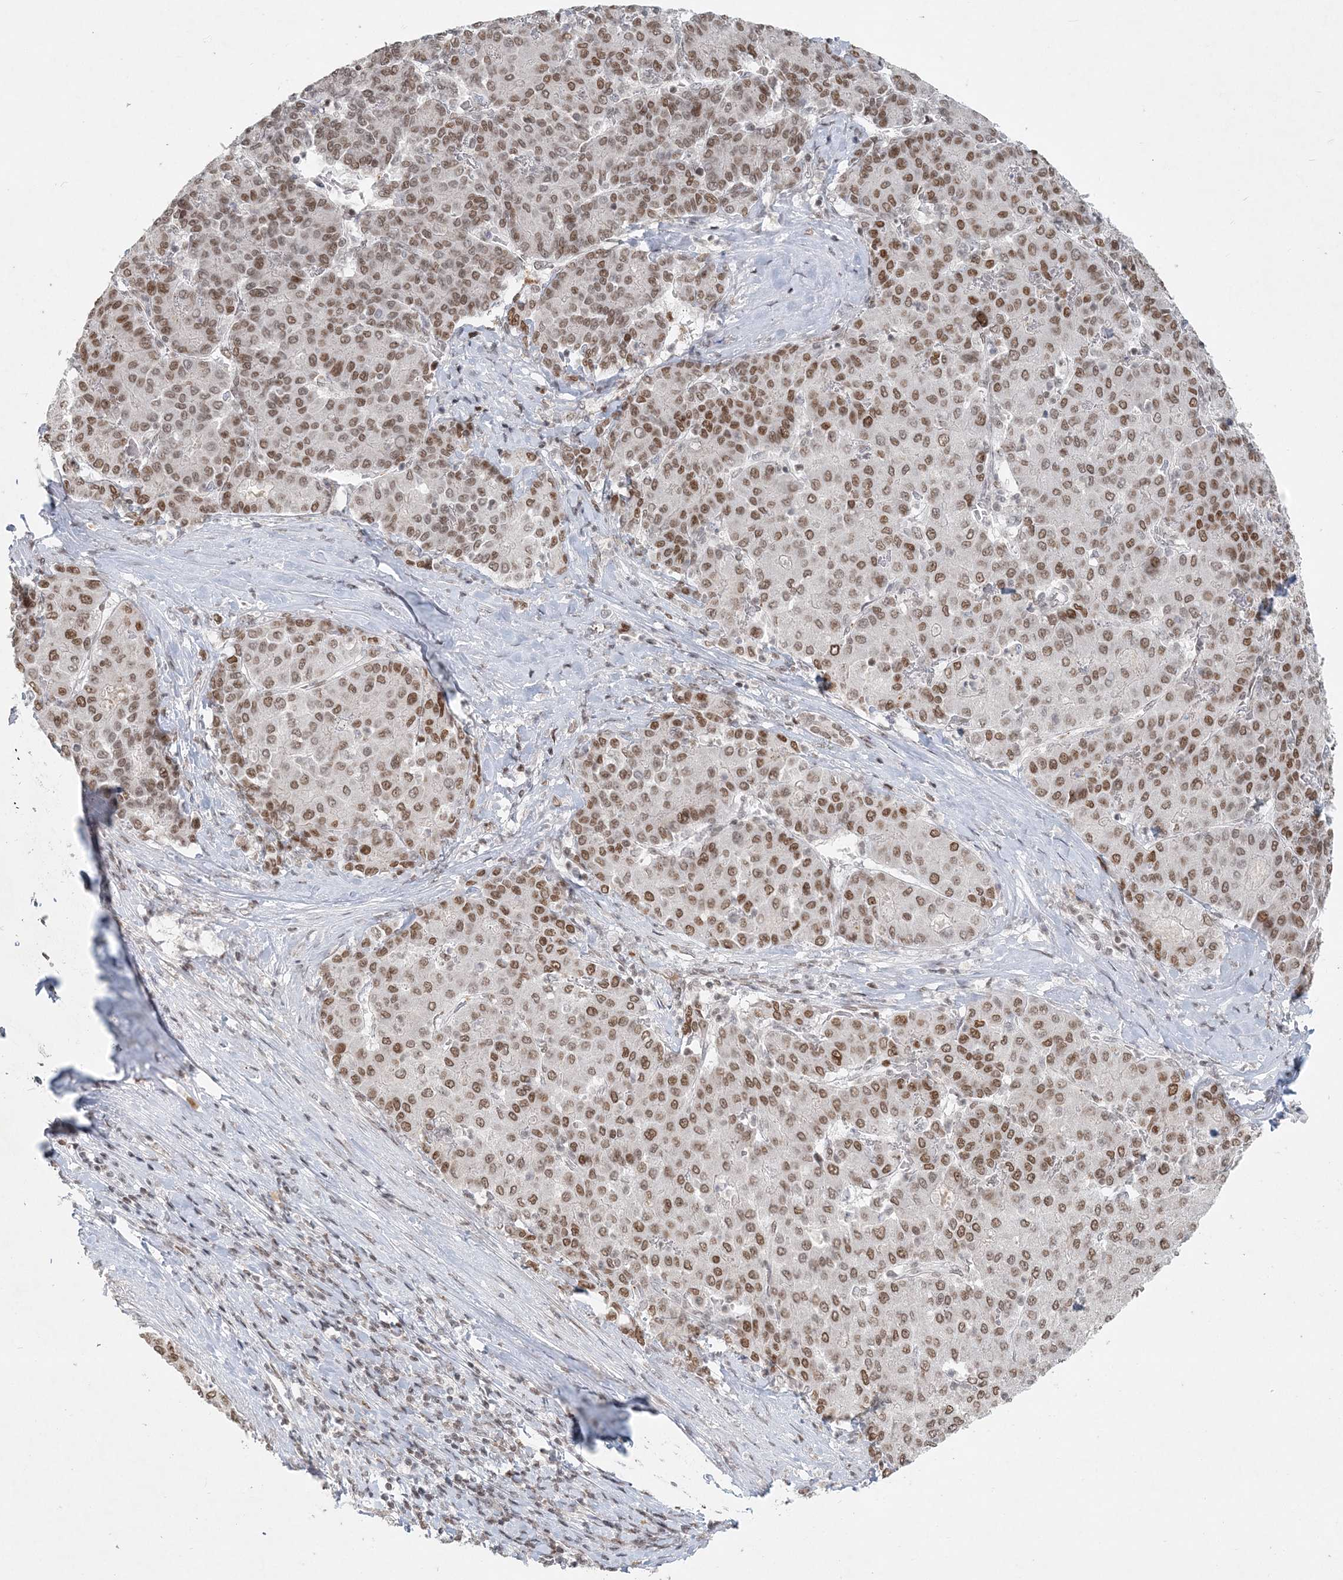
{"staining": {"intensity": "strong", "quantity": ">75%", "location": "nuclear"}, "tissue": "liver cancer", "cell_type": "Tumor cells", "image_type": "cancer", "snomed": [{"axis": "morphology", "description": "Carcinoma, Hepatocellular, NOS"}, {"axis": "topography", "description": "Liver"}], "caption": "Protein expression analysis of liver cancer exhibits strong nuclear expression in approximately >75% of tumor cells. The protein of interest is stained brown, and the nuclei are stained in blue (DAB IHC with brightfield microscopy, high magnification).", "gene": "BAZ1B", "patient": {"sex": "male", "age": 65}}